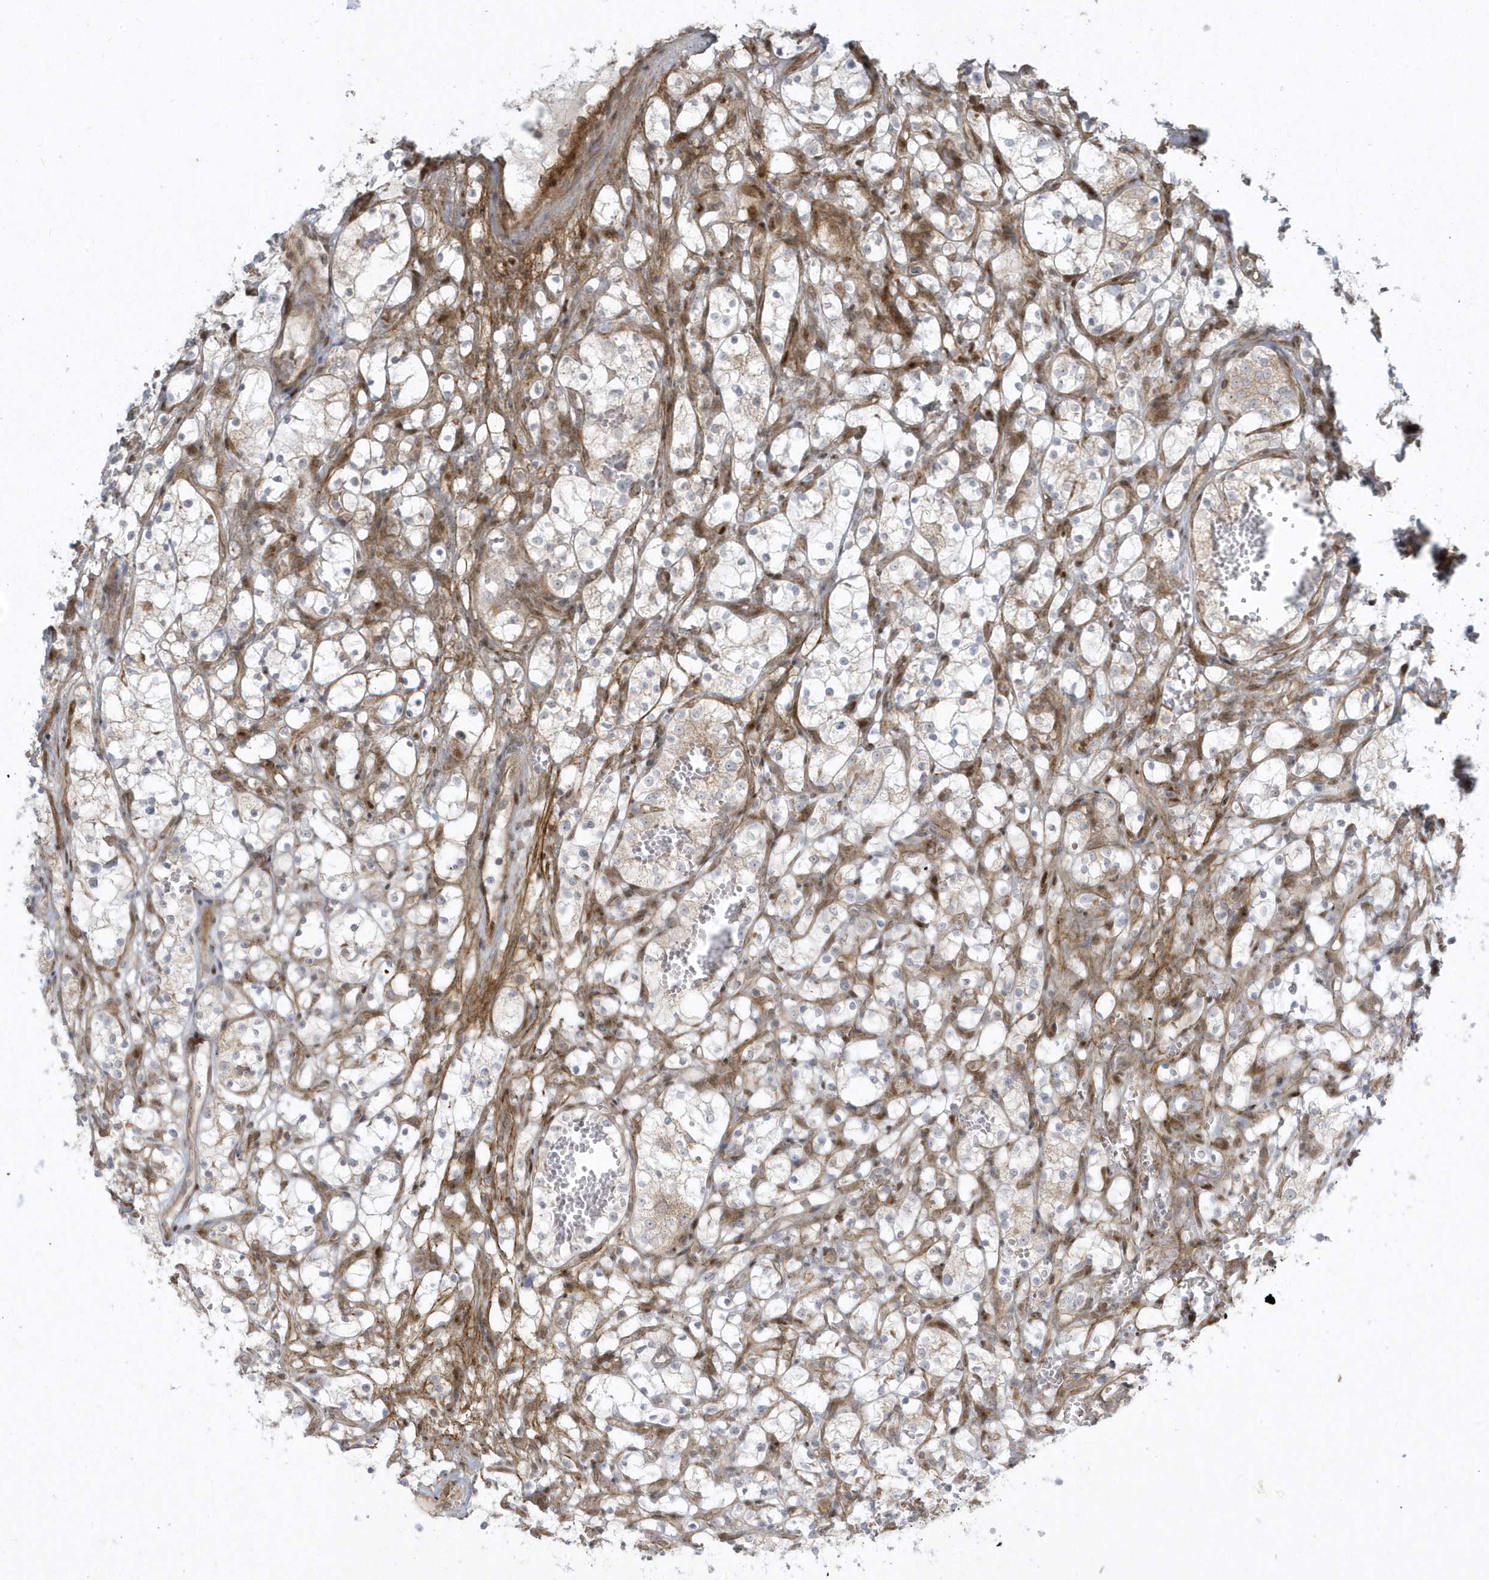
{"staining": {"intensity": "negative", "quantity": "none", "location": "none"}, "tissue": "renal cancer", "cell_type": "Tumor cells", "image_type": "cancer", "snomed": [{"axis": "morphology", "description": "Adenocarcinoma, NOS"}, {"axis": "topography", "description": "Kidney"}], "caption": "Renal cancer (adenocarcinoma) stained for a protein using IHC reveals no expression tumor cells.", "gene": "MASP2", "patient": {"sex": "female", "age": 69}}